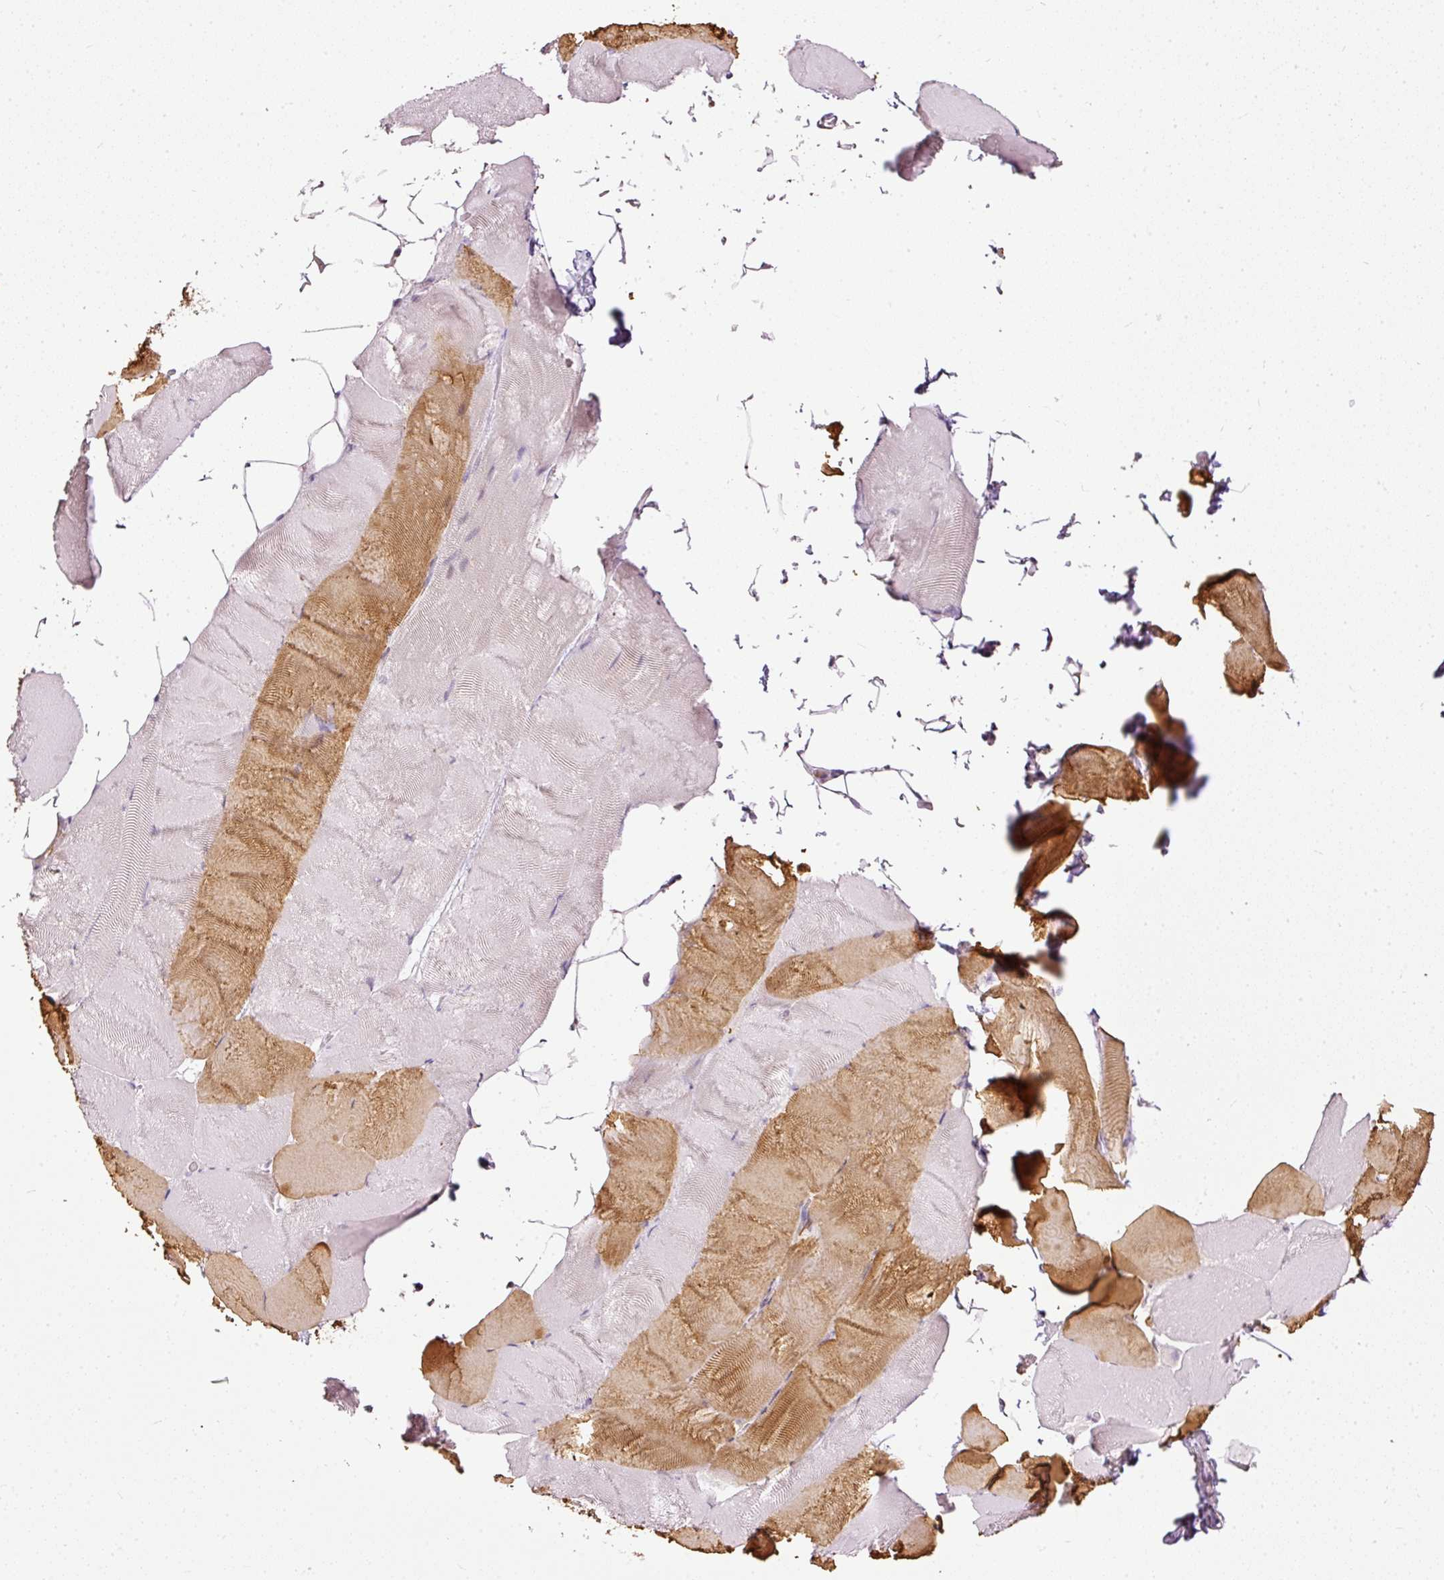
{"staining": {"intensity": "moderate", "quantity": "25%-75%", "location": "cytoplasmic/membranous"}, "tissue": "skeletal muscle", "cell_type": "Myocytes", "image_type": "normal", "snomed": [{"axis": "morphology", "description": "Normal tissue, NOS"}, {"axis": "topography", "description": "Skeletal muscle"}], "caption": "Immunohistochemical staining of benign human skeletal muscle reveals moderate cytoplasmic/membranous protein staining in about 25%-75% of myocytes.", "gene": "PAQR9", "patient": {"sex": "female", "age": 64}}